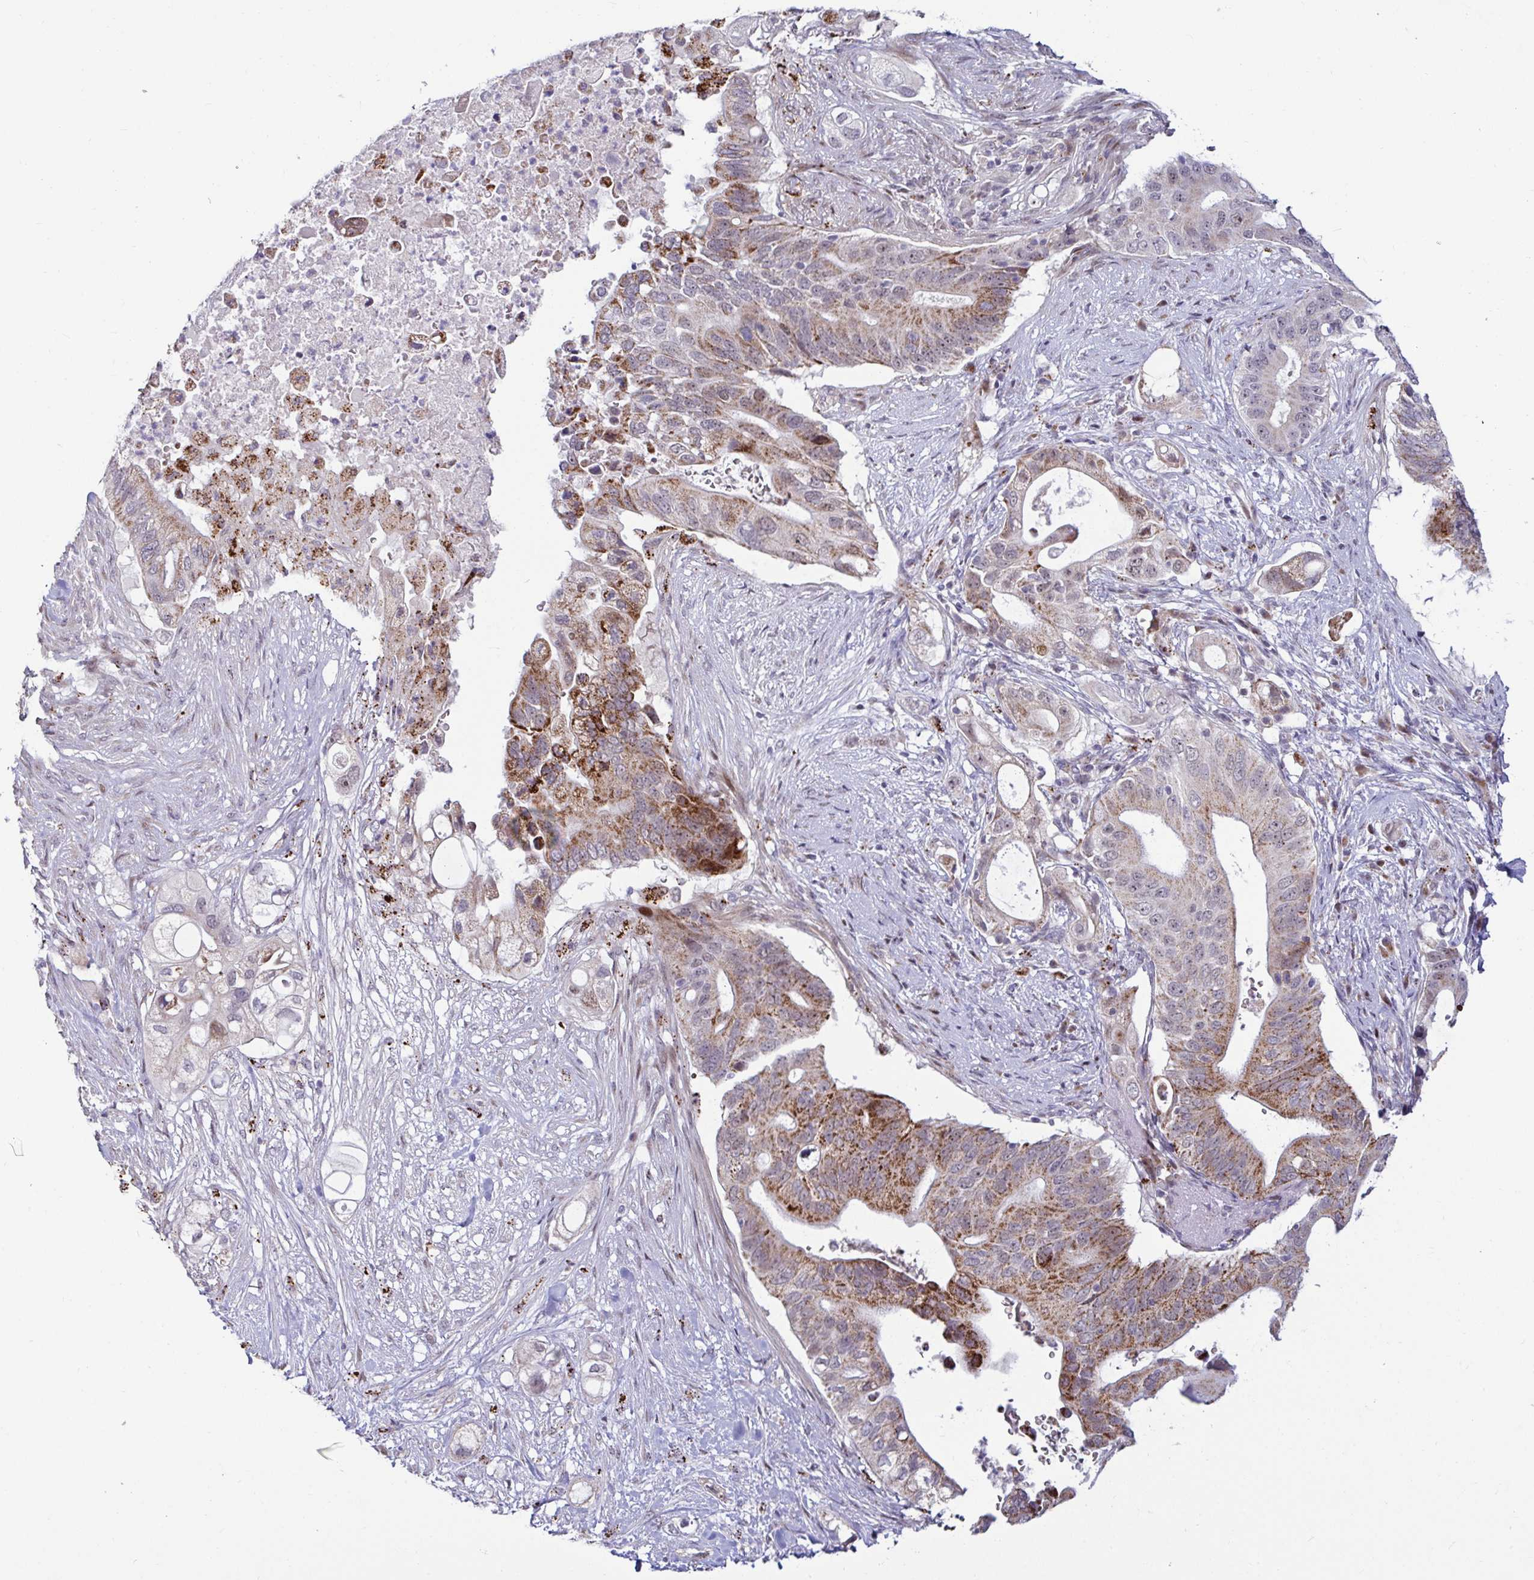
{"staining": {"intensity": "moderate", "quantity": "25%-75%", "location": "cytoplasmic/membranous"}, "tissue": "pancreatic cancer", "cell_type": "Tumor cells", "image_type": "cancer", "snomed": [{"axis": "morphology", "description": "Adenocarcinoma, NOS"}, {"axis": "topography", "description": "Pancreas"}], "caption": "IHC staining of pancreatic adenocarcinoma, which demonstrates medium levels of moderate cytoplasmic/membranous positivity in about 25%-75% of tumor cells indicating moderate cytoplasmic/membranous protein staining. The staining was performed using DAB (brown) for protein detection and nuclei were counterstained in hematoxylin (blue).", "gene": "DZIP1", "patient": {"sex": "female", "age": 72}}